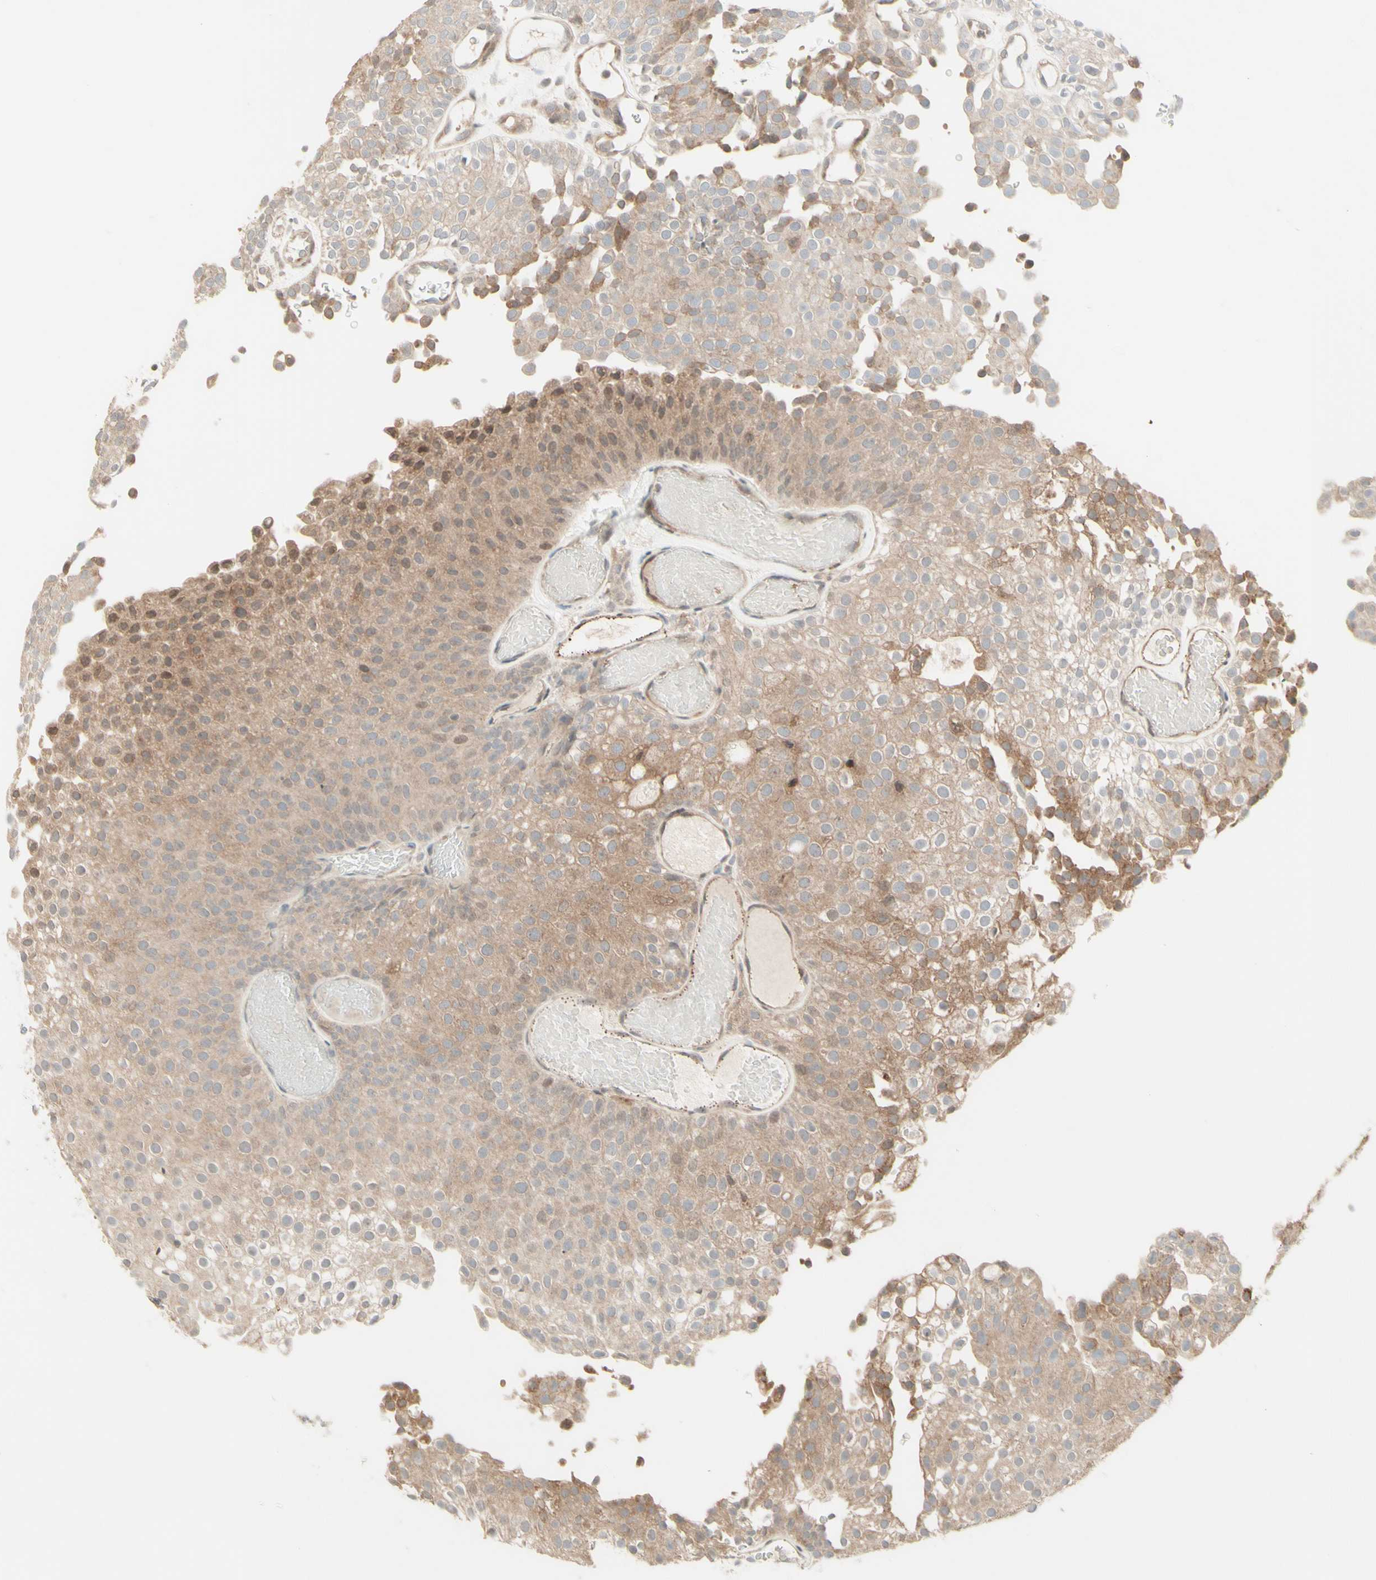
{"staining": {"intensity": "weak", "quantity": ">75%", "location": "cytoplasmic/membranous"}, "tissue": "urothelial cancer", "cell_type": "Tumor cells", "image_type": "cancer", "snomed": [{"axis": "morphology", "description": "Urothelial carcinoma, Low grade"}, {"axis": "topography", "description": "Urinary bladder"}], "caption": "Weak cytoplasmic/membranous protein expression is identified in about >75% of tumor cells in urothelial carcinoma (low-grade). Using DAB (brown) and hematoxylin (blue) stains, captured at high magnification using brightfield microscopy.", "gene": "ZW10", "patient": {"sex": "male", "age": 78}}